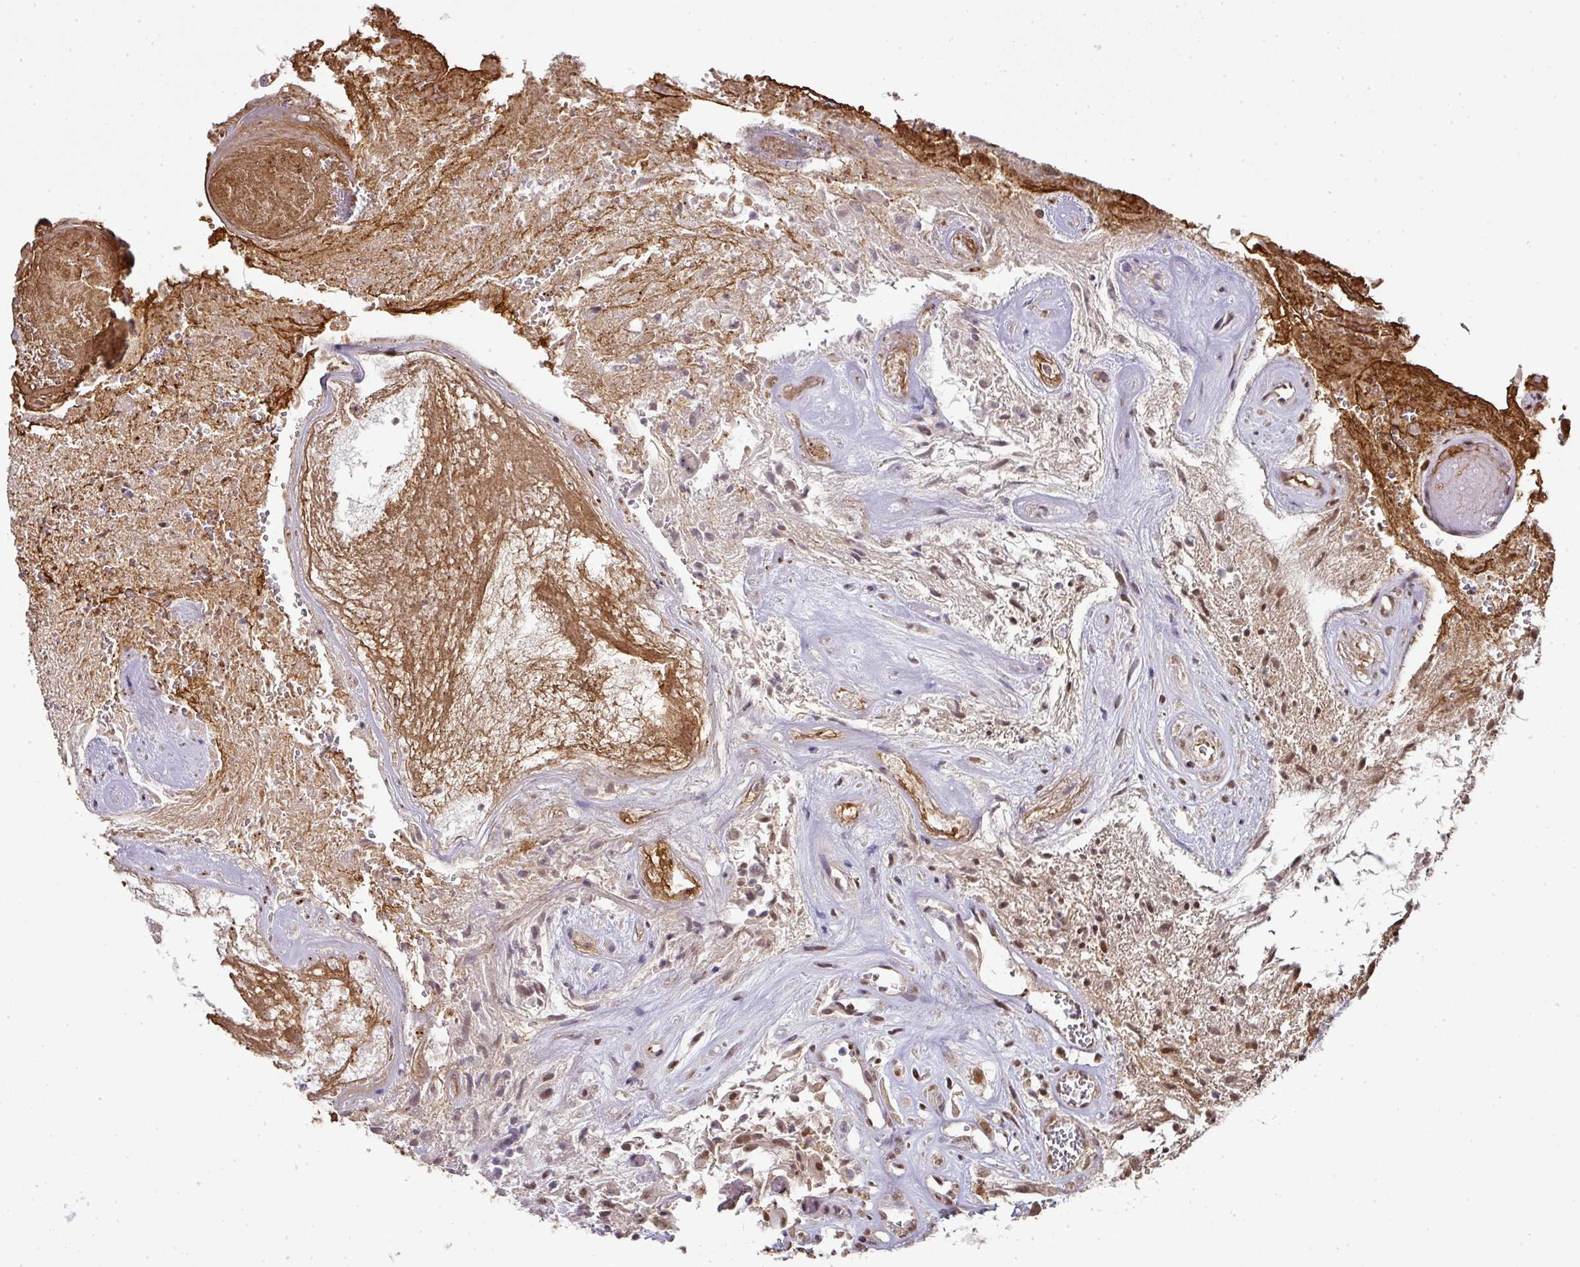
{"staining": {"intensity": "moderate", "quantity": ">75%", "location": "cytoplasmic/membranous,nuclear"}, "tissue": "glioma", "cell_type": "Tumor cells", "image_type": "cancer", "snomed": [{"axis": "morphology", "description": "Glioma, malignant, High grade"}, {"axis": "topography", "description": "Brain"}], "caption": "About >75% of tumor cells in malignant high-grade glioma display moderate cytoplasmic/membranous and nuclear protein expression as visualized by brown immunohistochemical staining.", "gene": "RANBP9", "patient": {"sex": "male", "age": 56}}